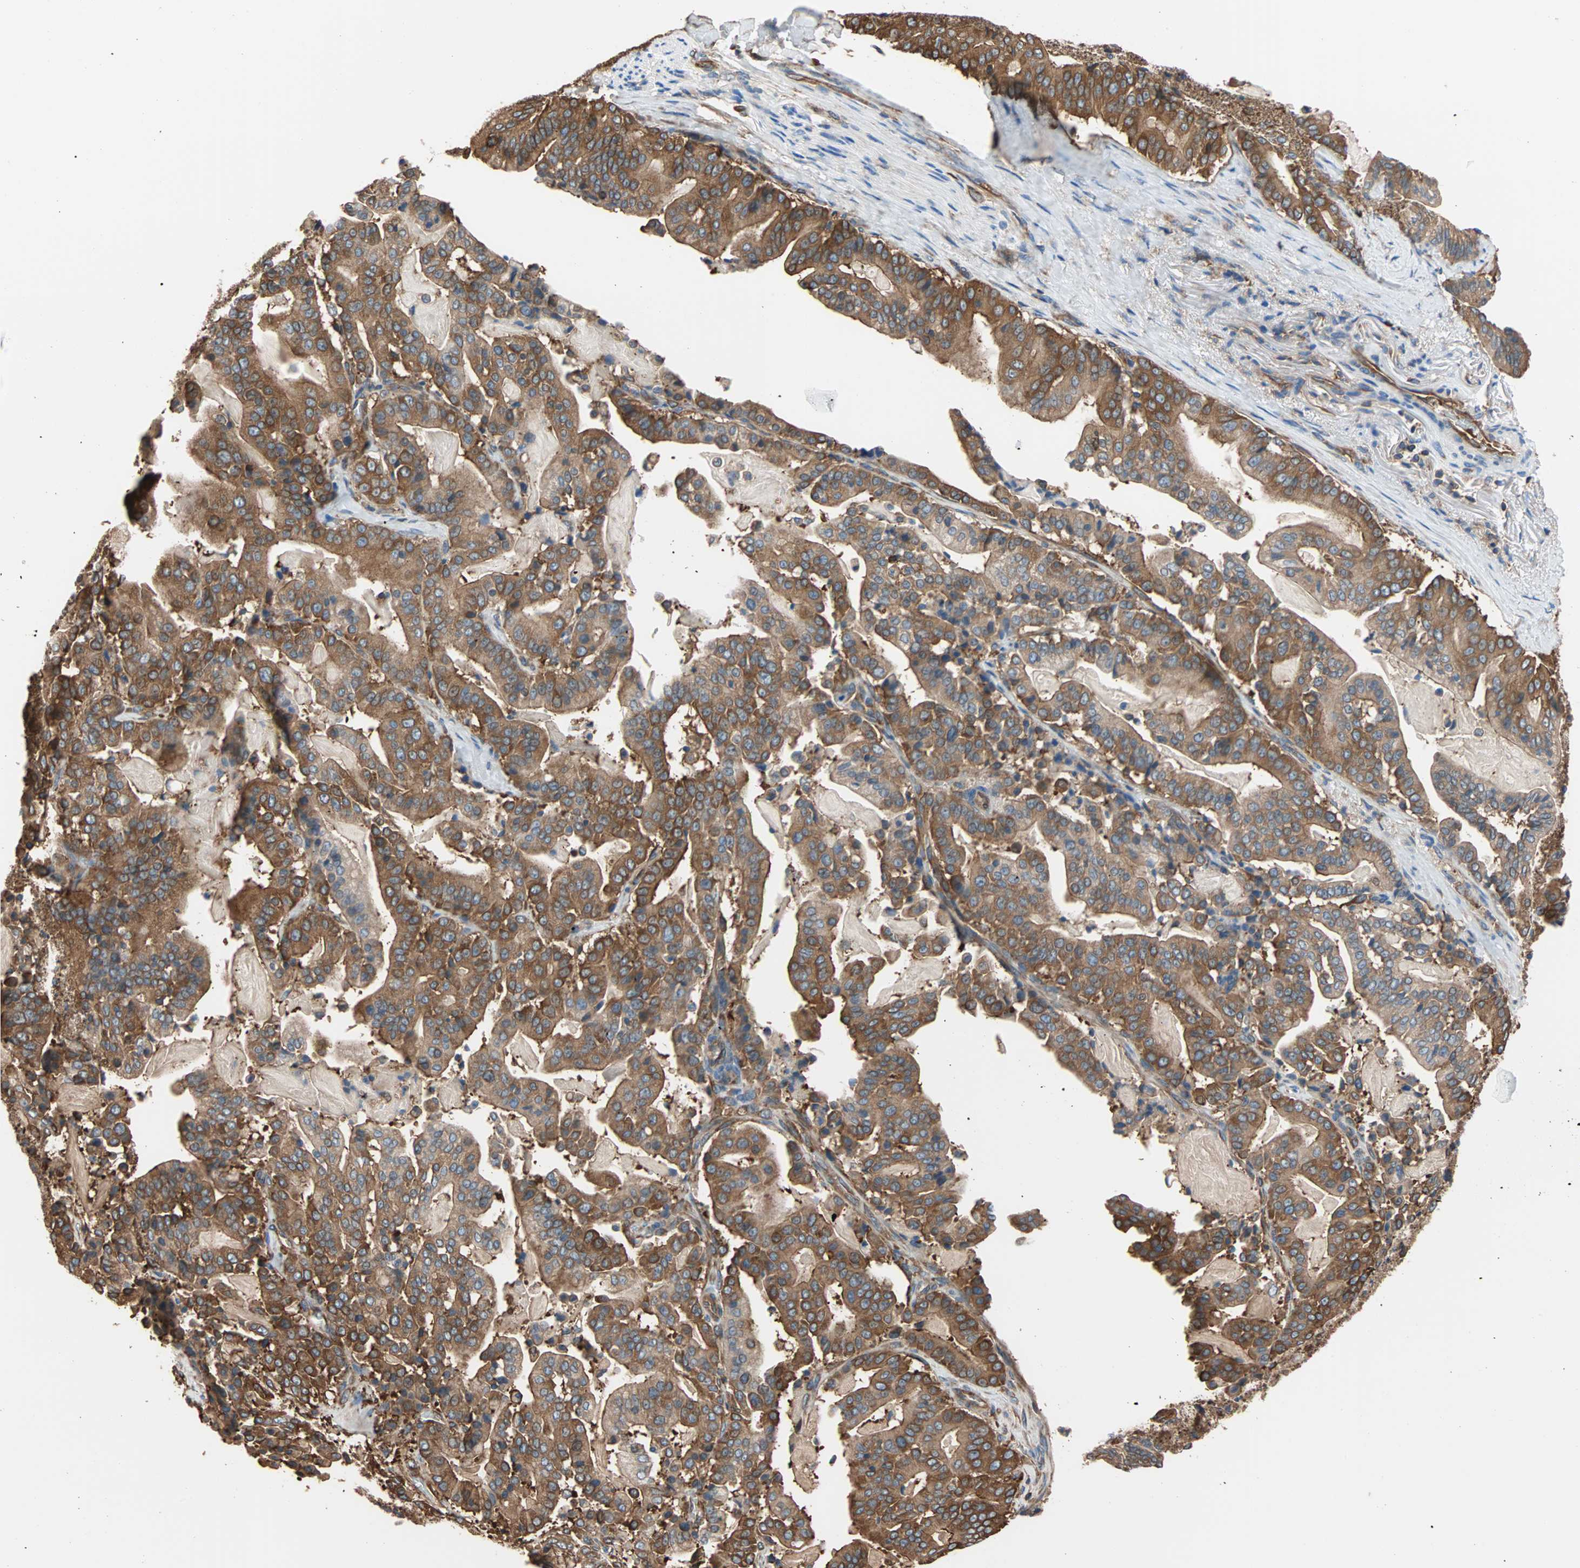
{"staining": {"intensity": "strong", "quantity": ">75%", "location": "cytoplasmic/membranous"}, "tissue": "pancreatic cancer", "cell_type": "Tumor cells", "image_type": "cancer", "snomed": [{"axis": "morphology", "description": "Adenocarcinoma, NOS"}, {"axis": "topography", "description": "Pancreas"}], "caption": "An immunohistochemistry (IHC) histopathology image of tumor tissue is shown. Protein staining in brown labels strong cytoplasmic/membranous positivity in adenocarcinoma (pancreatic) within tumor cells. (IHC, brightfield microscopy, high magnification).", "gene": "EEF2", "patient": {"sex": "male", "age": 63}}